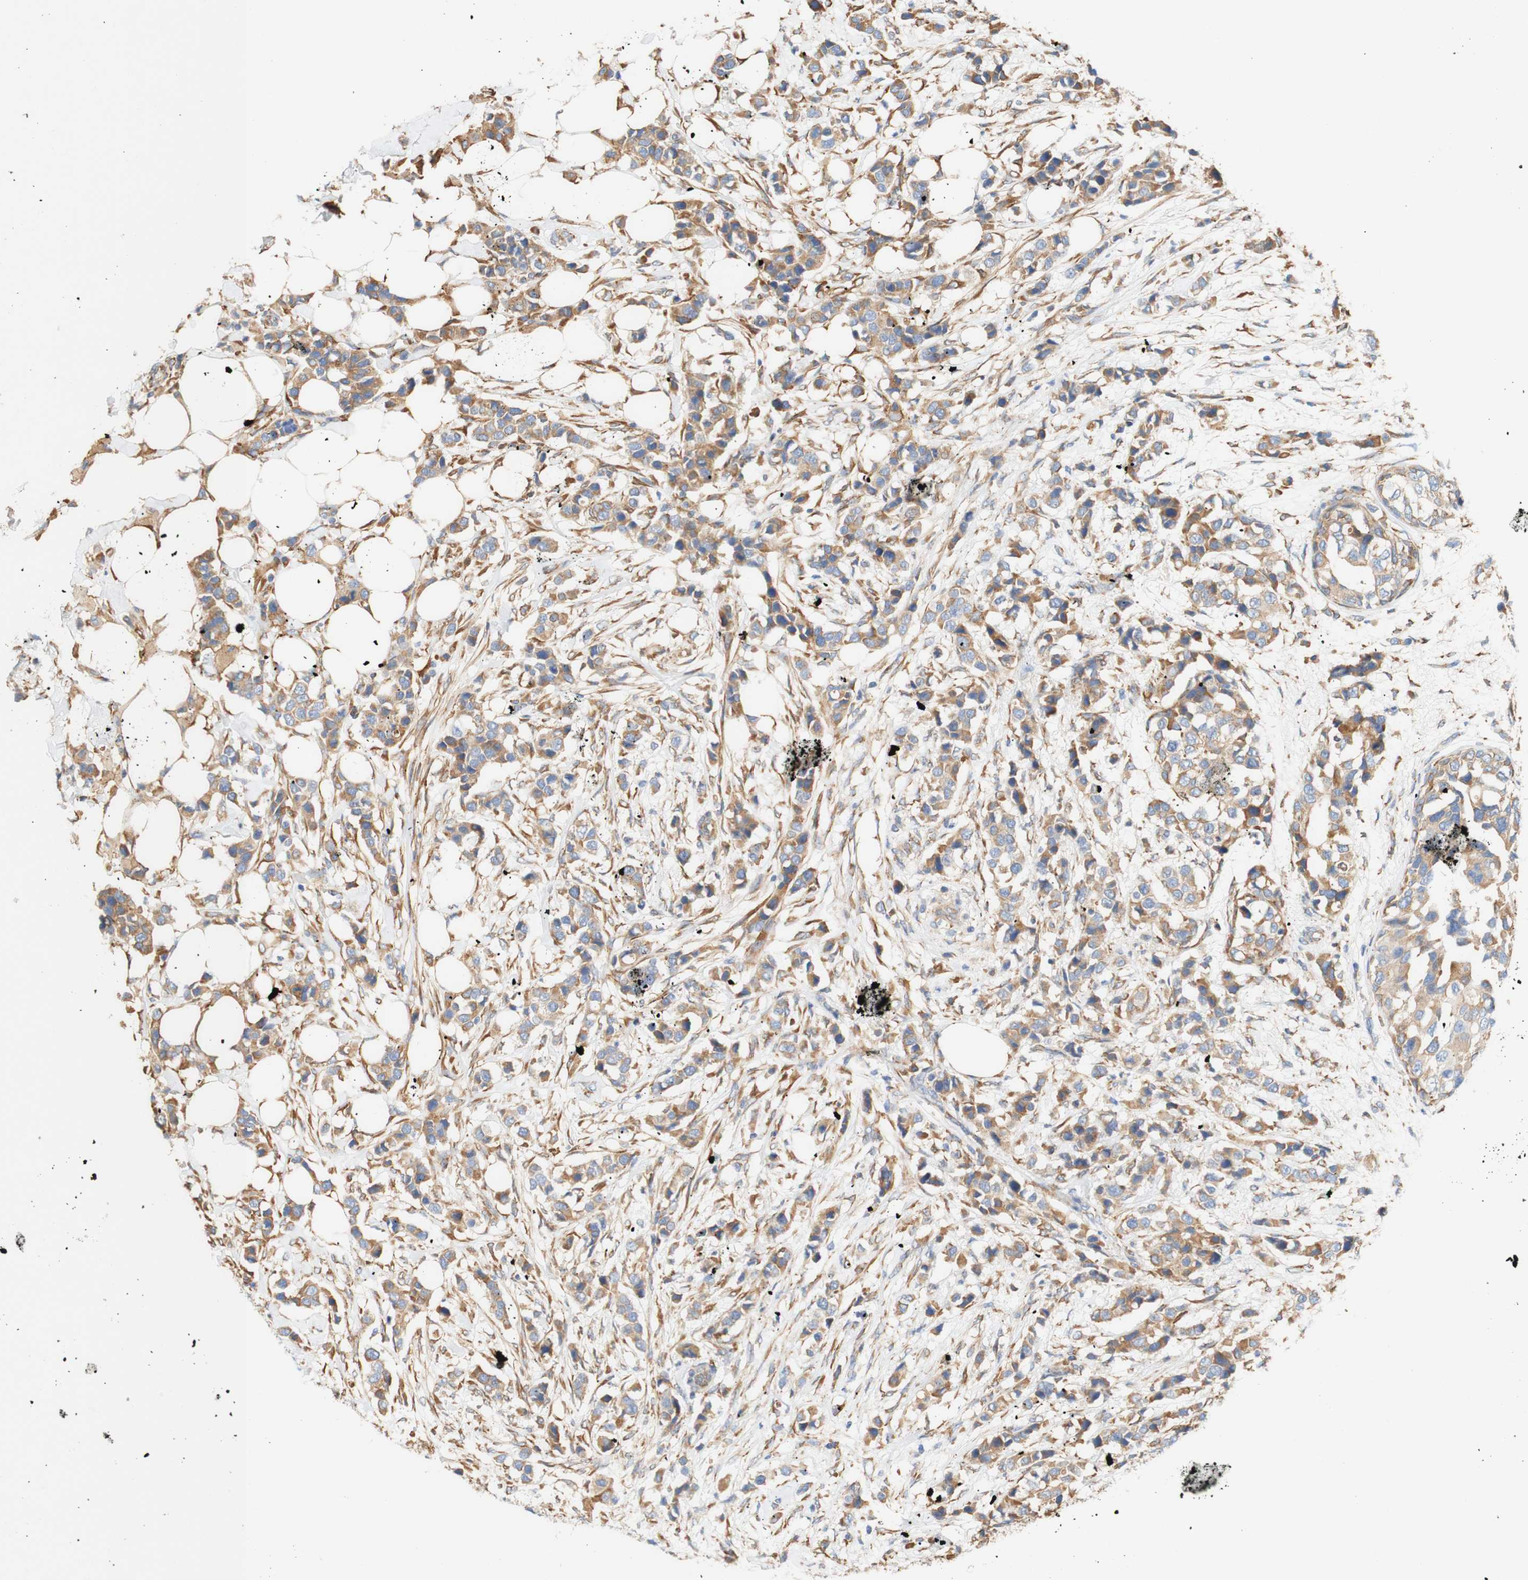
{"staining": {"intensity": "moderate", "quantity": ">75%", "location": "cytoplasmic/membranous"}, "tissue": "breast cancer", "cell_type": "Tumor cells", "image_type": "cancer", "snomed": [{"axis": "morphology", "description": "Normal tissue, NOS"}, {"axis": "morphology", "description": "Duct carcinoma"}, {"axis": "topography", "description": "Breast"}], "caption": "This is a histology image of IHC staining of breast infiltrating ductal carcinoma, which shows moderate staining in the cytoplasmic/membranous of tumor cells.", "gene": "EIF2AK4", "patient": {"sex": "female", "age": 50}}